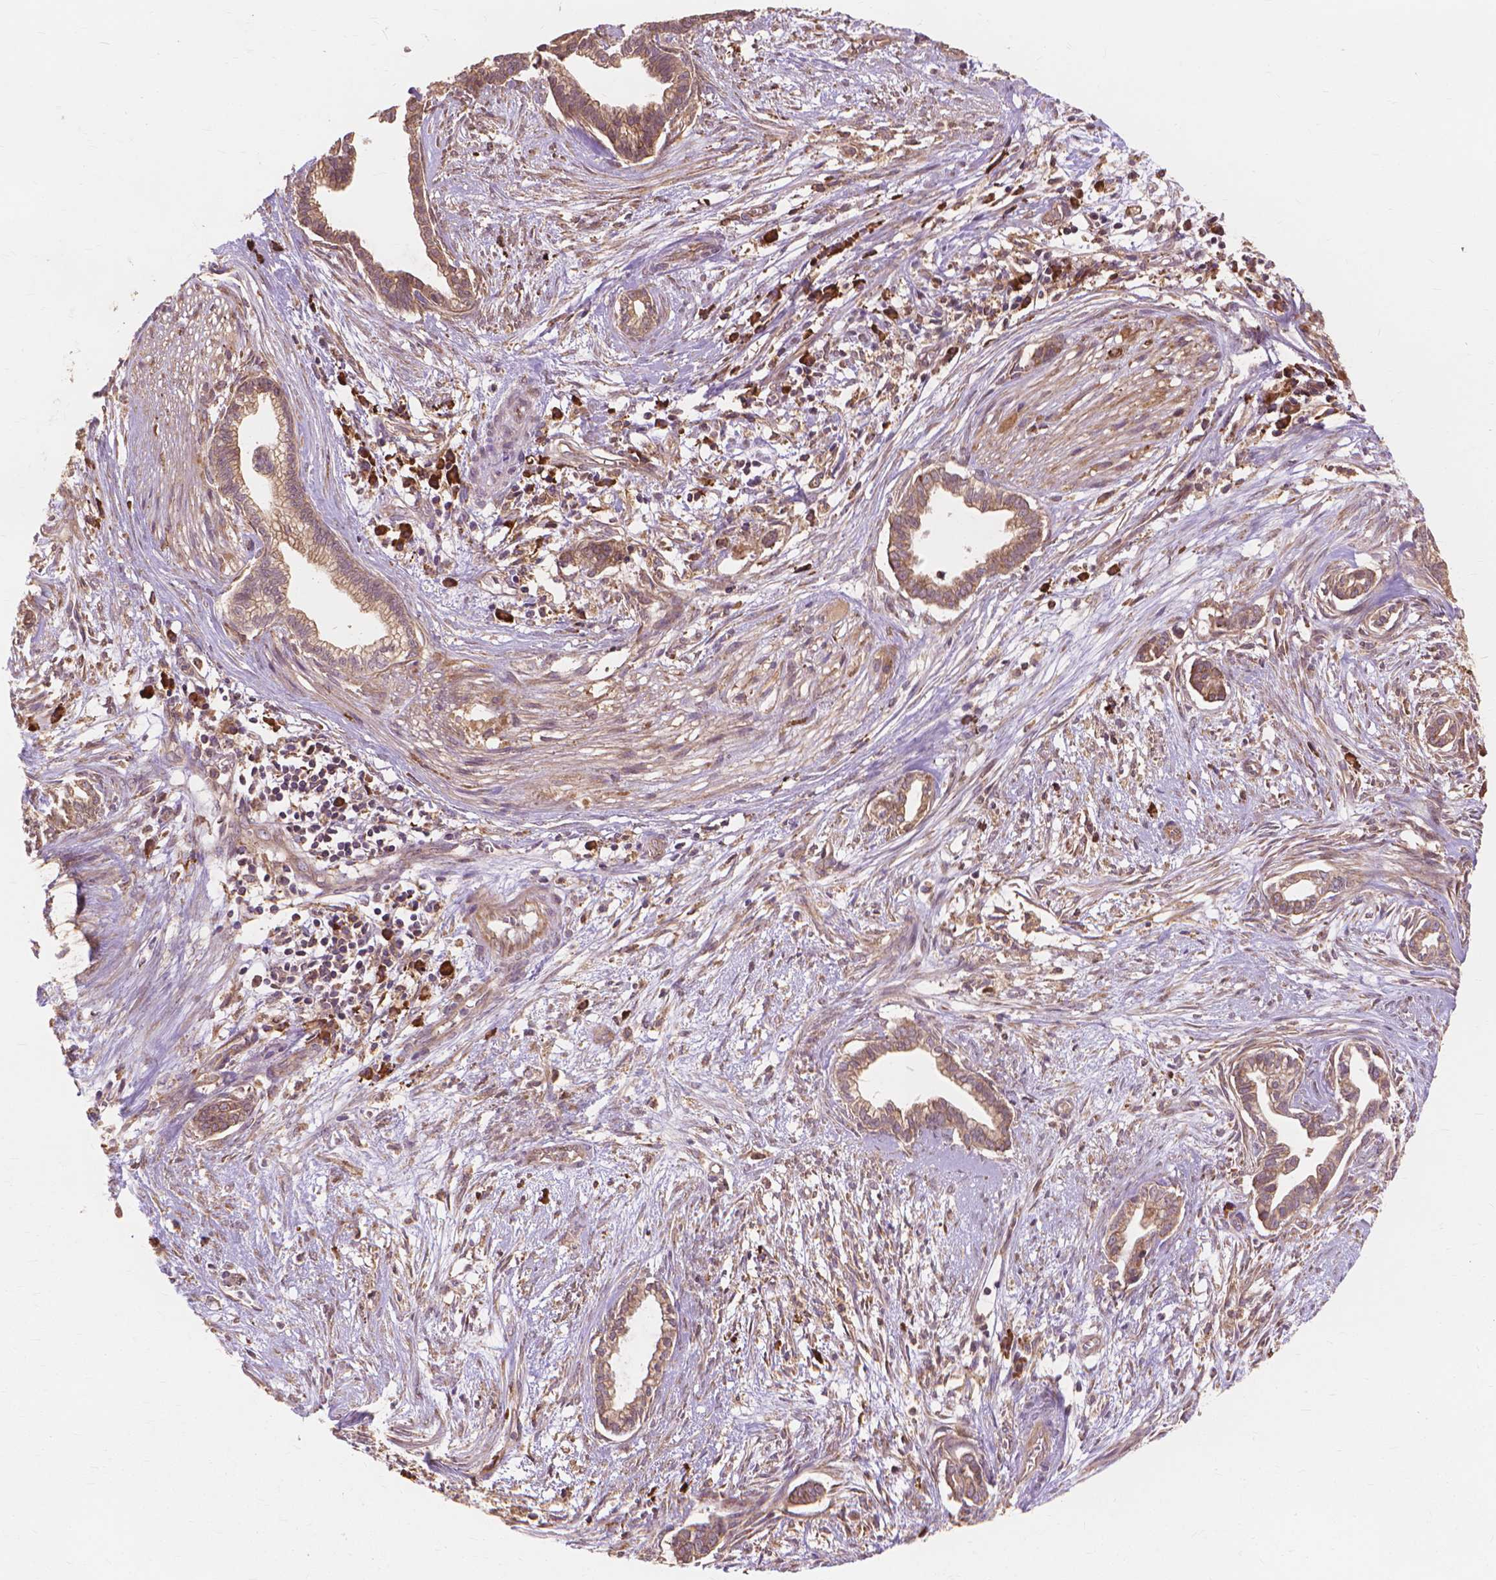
{"staining": {"intensity": "moderate", "quantity": ">75%", "location": "cytoplasmic/membranous"}, "tissue": "cervical cancer", "cell_type": "Tumor cells", "image_type": "cancer", "snomed": [{"axis": "morphology", "description": "Adenocarcinoma, NOS"}, {"axis": "topography", "description": "Cervix"}], "caption": "Tumor cells exhibit moderate cytoplasmic/membranous expression in about >75% of cells in adenocarcinoma (cervical). (Brightfield microscopy of DAB IHC at high magnification).", "gene": "TAB2", "patient": {"sex": "female", "age": 62}}